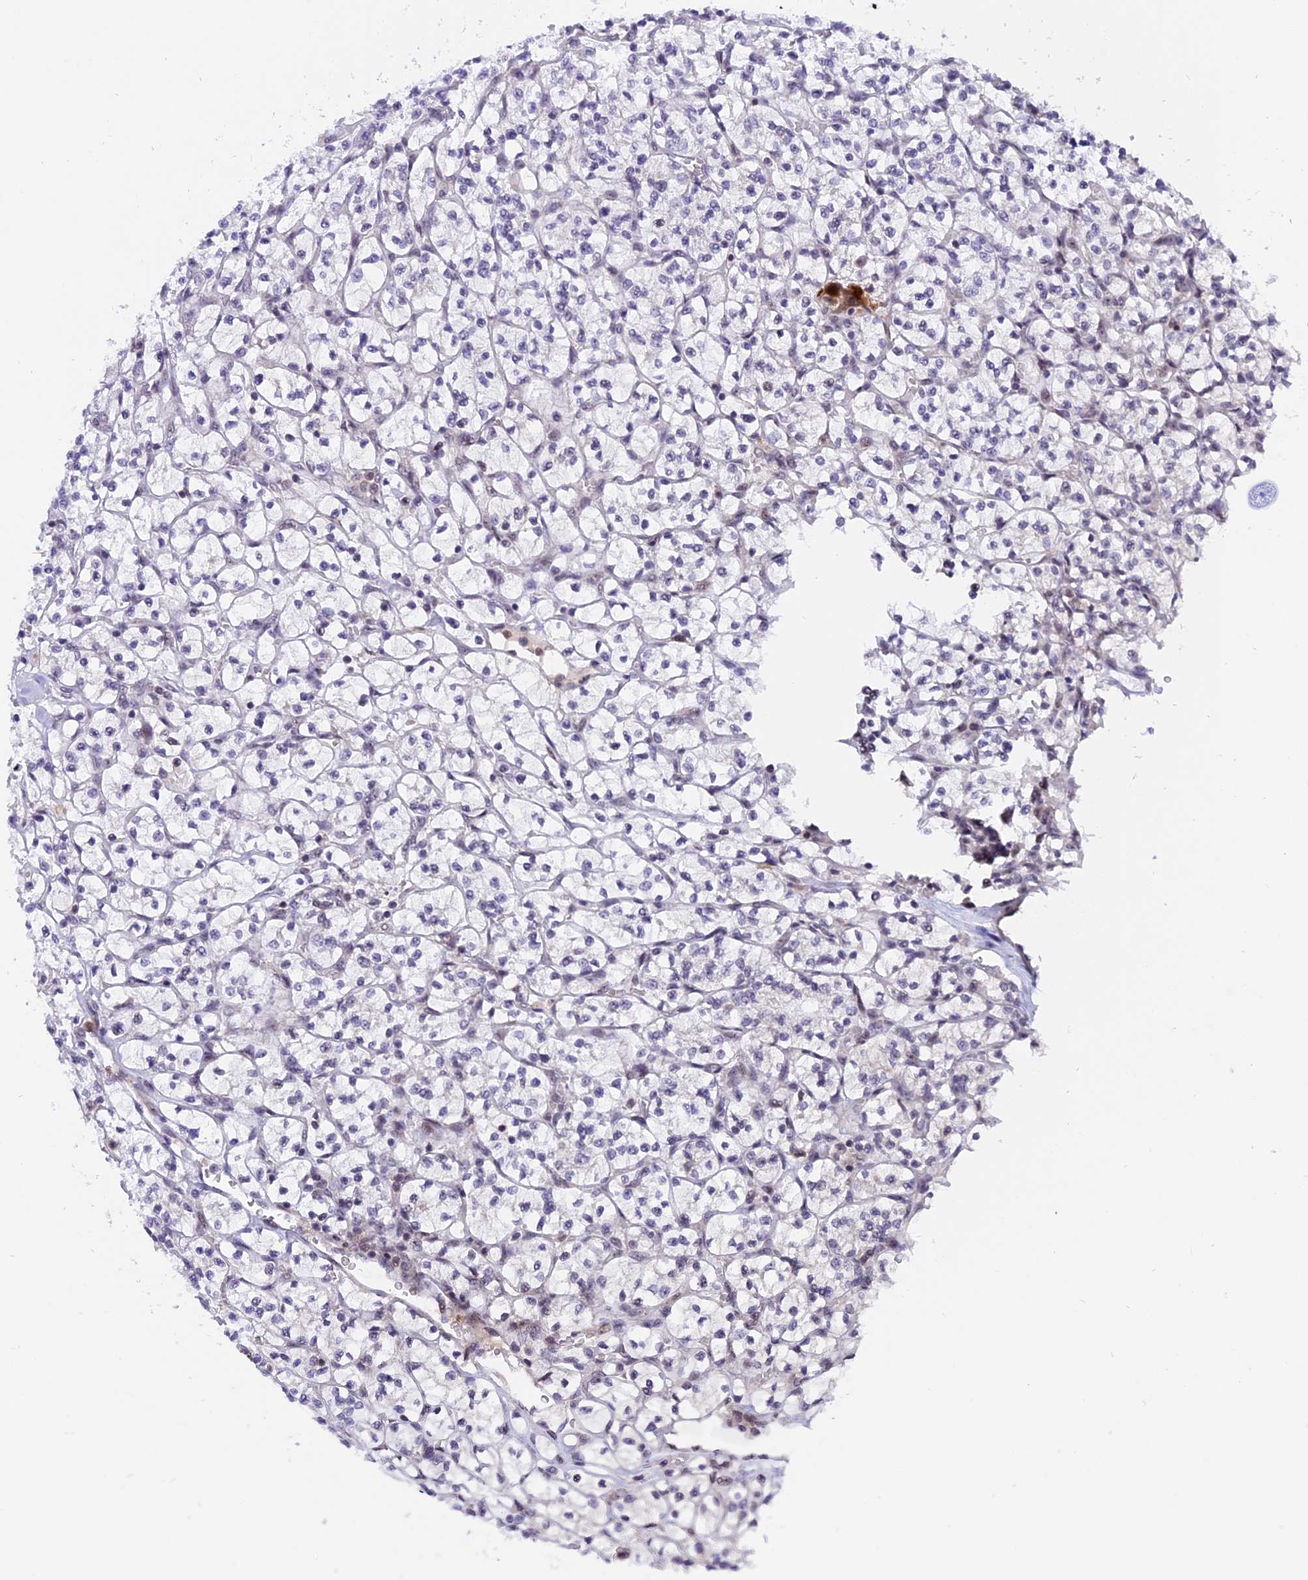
{"staining": {"intensity": "negative", "quantity": "none", "location": "none"}, "tissue": "renal cancer", "cell_type": "Tumor cells", "image_type": "cancer", "snomed": [{"axis": "morphology", "description": "Adenocarcinoma, NOS"}, {"axis": "topography", "description": "Kidney"}], "caption": "Immunohistochemical staining of adenocarcinoma (renal) shows no significant positivity in tumor cells.", "gene": "TADA3", "patient": {"sex": "female", "age": 64}}